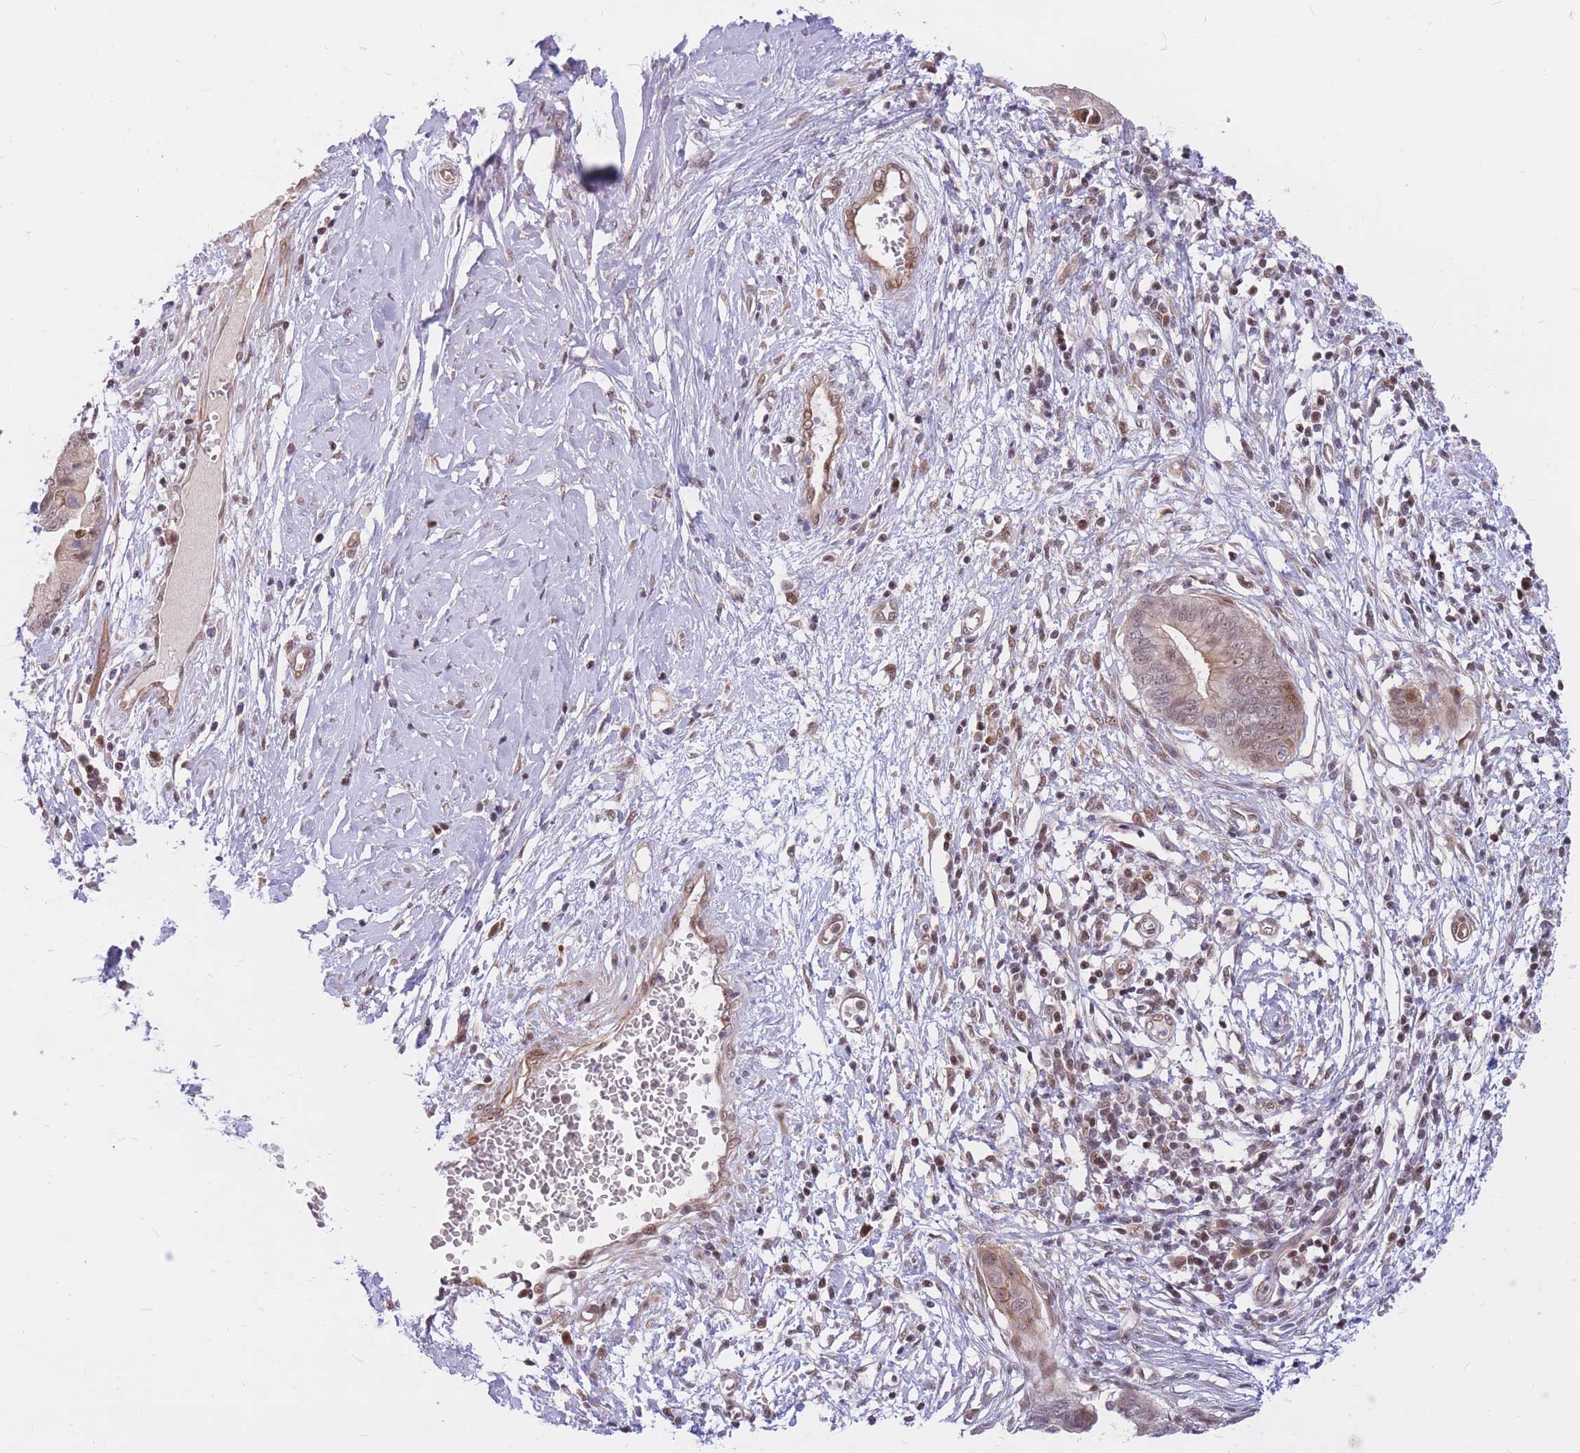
{"staining": {"intensity": "weak", "quantity": "25%-75%", "location": "nuclear"}, "tissue": "cervical cancer", "cell_type": "Tumor cells", "image_type": "cancer", "snomed": [{"axis": "morphology", "description": "Adenocarcinoma, NOS"}, {"axis": "topography", "description": "Cervix"}], "caption": "Weak nuclear protein positivity is identified in approximately 25%-75% of tumor cells in cervical adenocarcinoma.", "gene": "ERICH6B", "patient": {"sex": "female", "age": 44}}